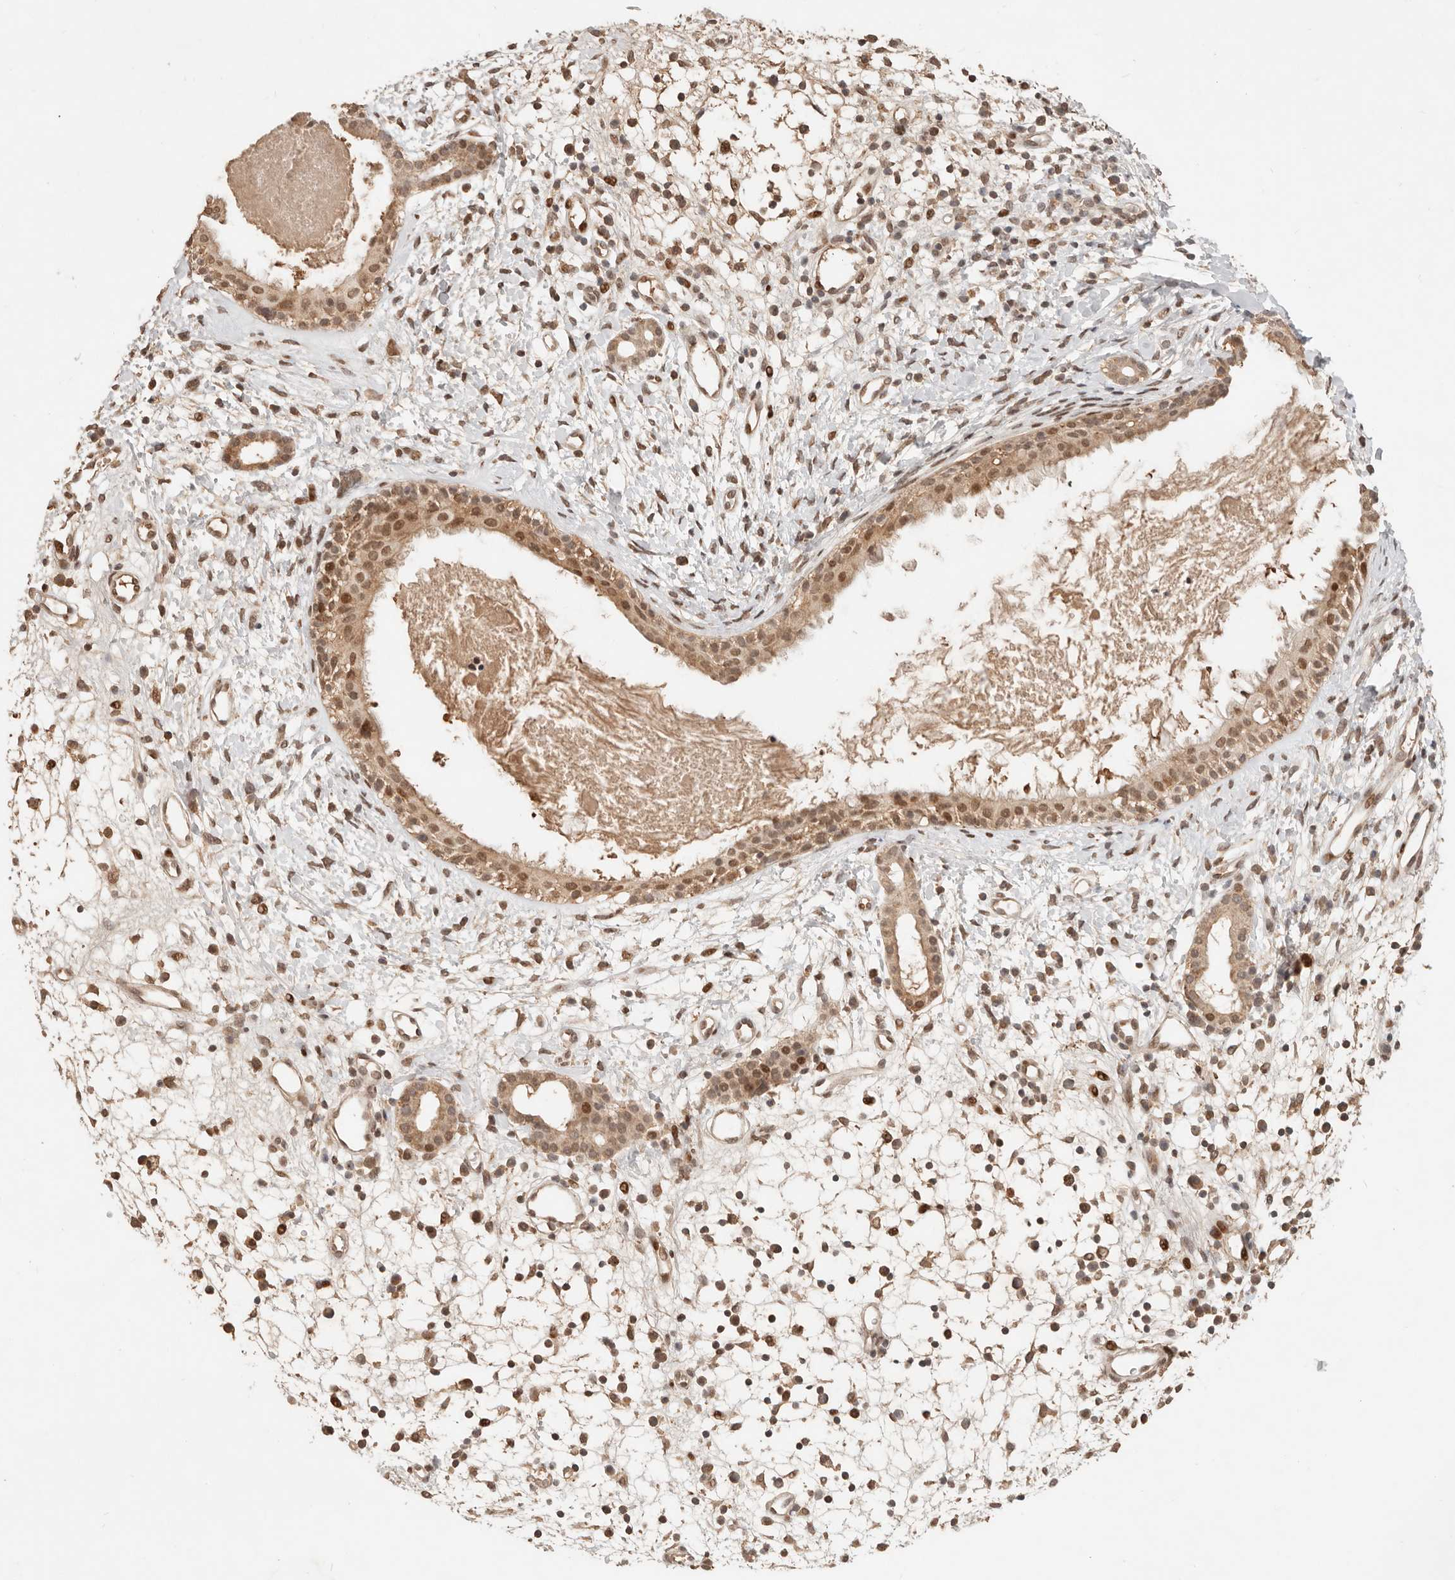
{"staining": {"intensity": "moderate", "quantity": ">75%", "location": "nuclear"}, "tissue": "nasopharynx", "cell_type": "Respiratory epithelial cells", "image_type": "normal", "snomed": [{"axis": "morphology", "description": "Normal tissue, NOS"}, {"axis": "topography", "description": "Nasopharynx"}], "caption": "Brown immunohistochemical staining in normal human nasopharynx reveals moderate nuclear expression in approximately >75% of respiratory epithelial cells.", "gene": "NPAS2", "patient": {"sex": "male", "age": 22}}